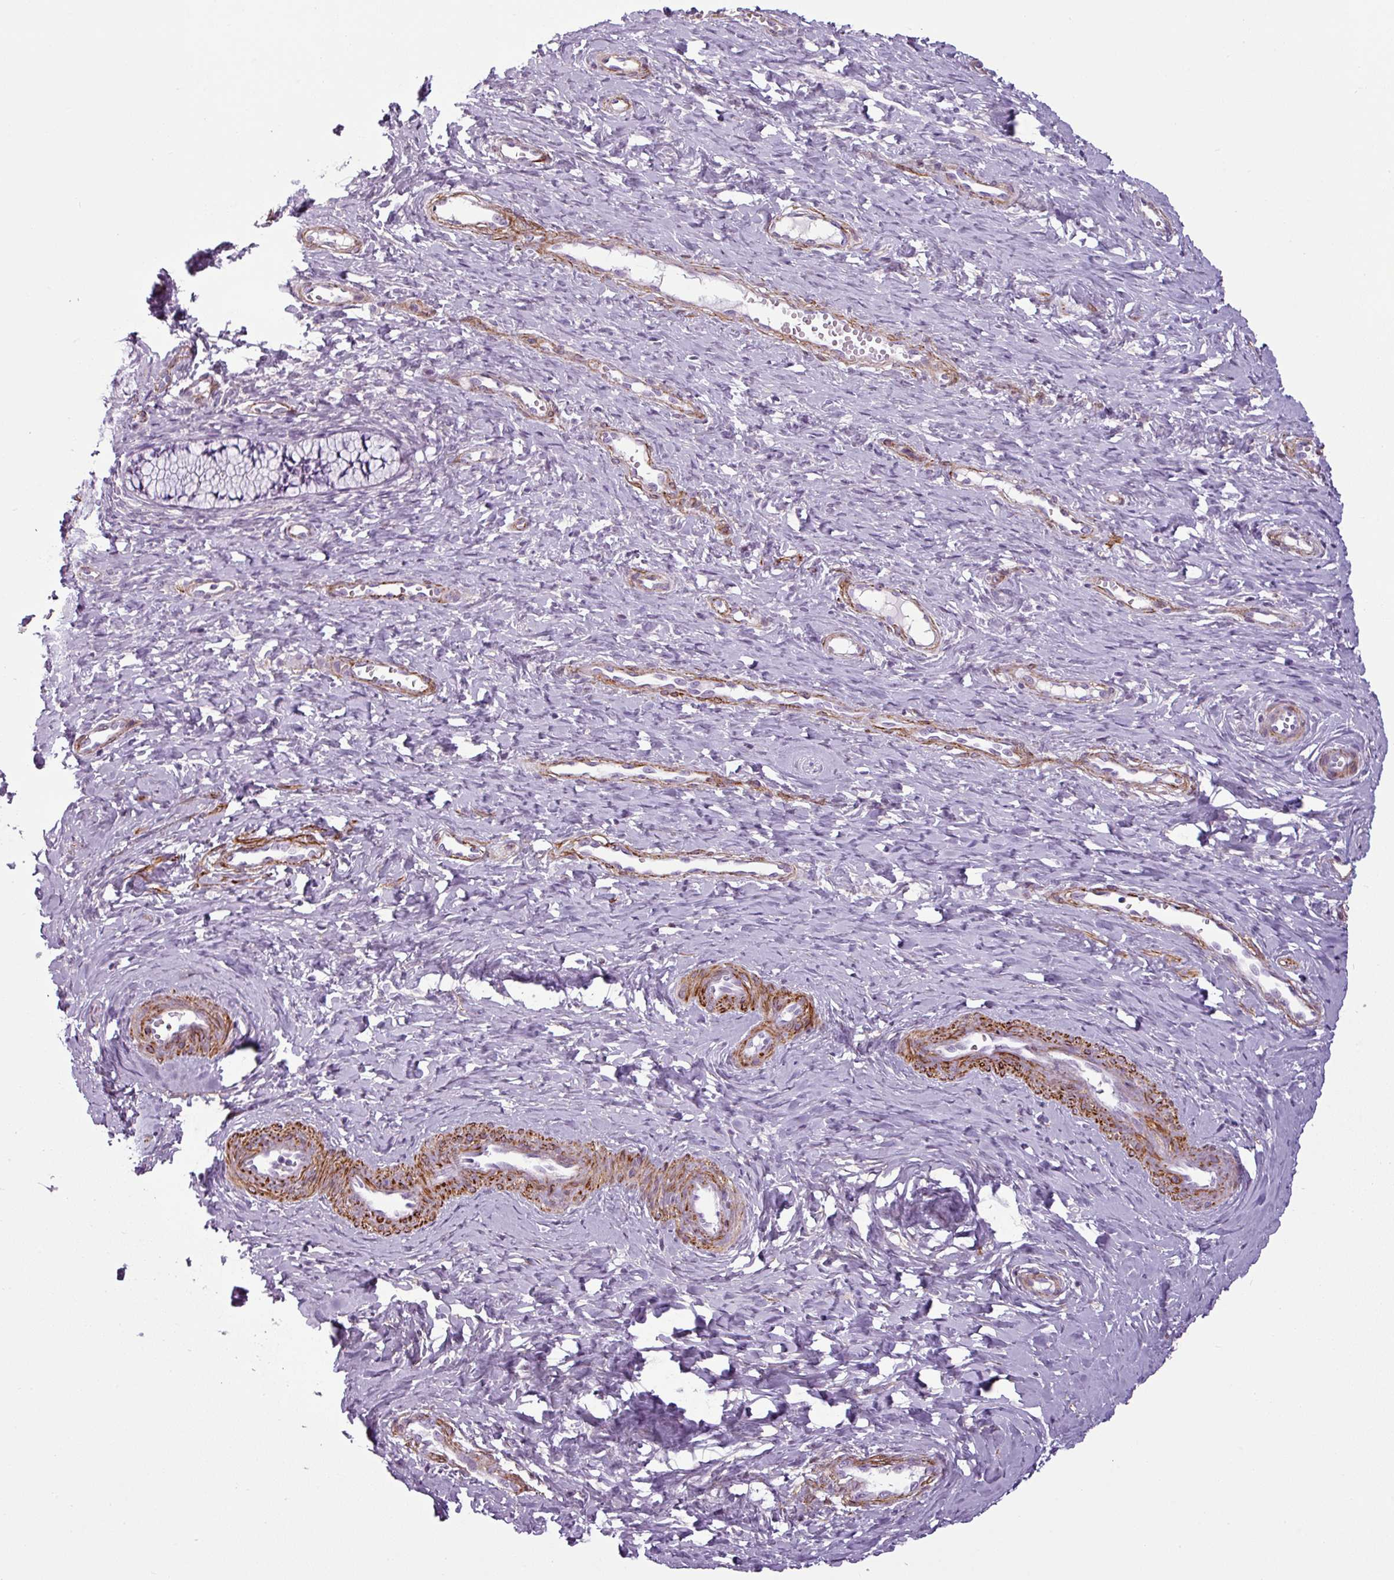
{"staining": {"intensity": "weak", "quantity": "<25%", "location": "nuclear"}, "tissue": "cervix", "cell_type": "Glandular cells", "image_type": "normal", "snomed": [{"axis": "morphology", "description": "Normal tissue, NOS"}, {"axis": "topography", "description": "Cervix"}], "caption": "The photomicrograph exhibits no staining of glandular cells in unremarkable cervix.", "gene": "ATP10A", "patient": {"sex": "female", "age": 36}}